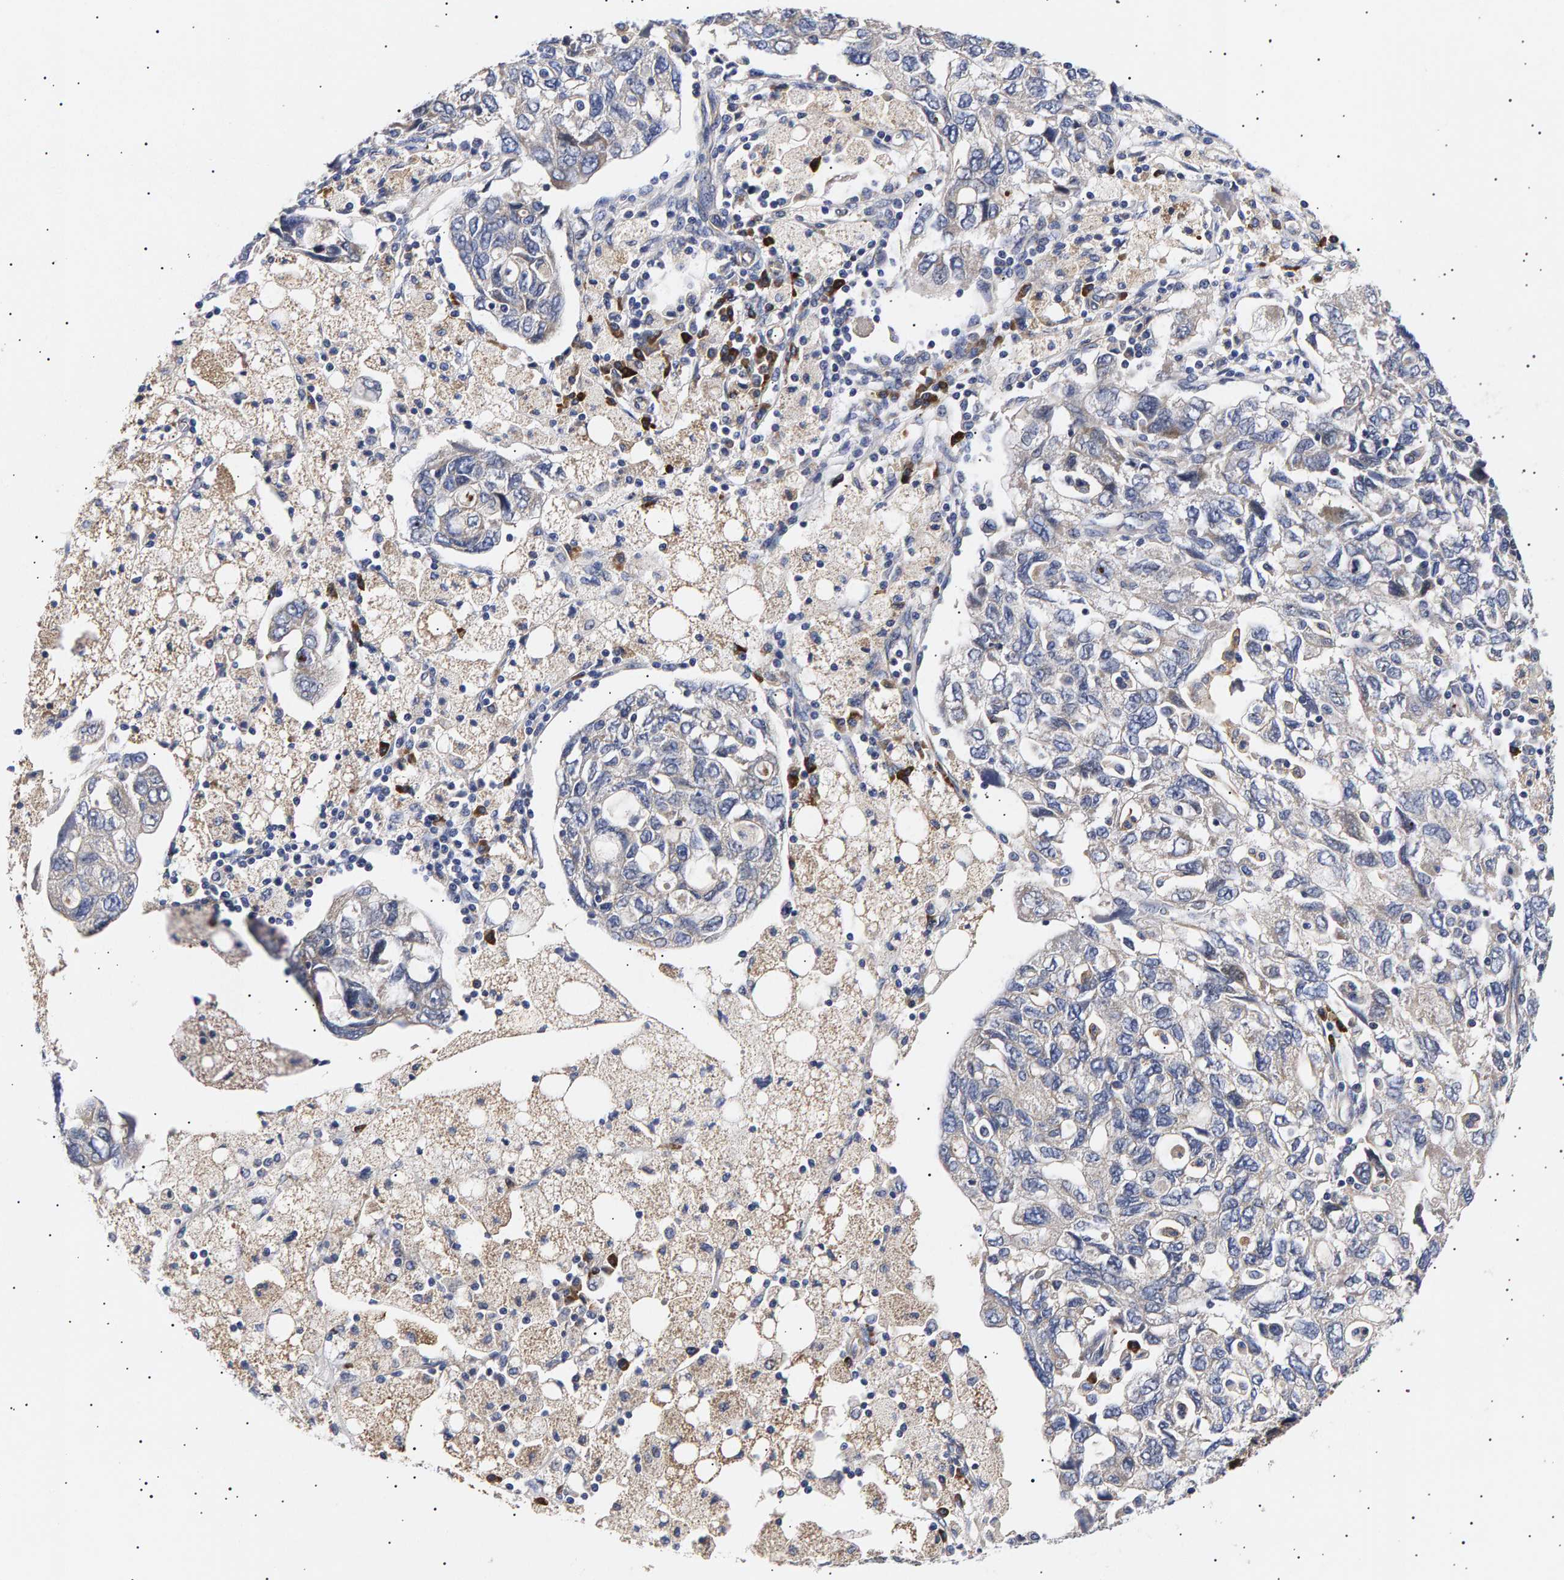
{"staining": {"intensity": "negative", "quantity": "none", "location": "none"}, "tissue": "ovarian cancer", "cell_type": "Tumor cells", "image_type": "cancer", "snomed": [{"axis": "morphology", "description": "Carcinoma, NOS"}, {"axis": "morphology", "description": "Cystadenocarcinoma, serous, NOS"}, {"axis": "topography", "description": "Ovary"}], "caption": "The photomicrograph exhibits no significant positivity in tumor cells of carcinoma (ovarian).", "gene": "ANKRD40", "patient": {"sex": "female", "age": 69}}